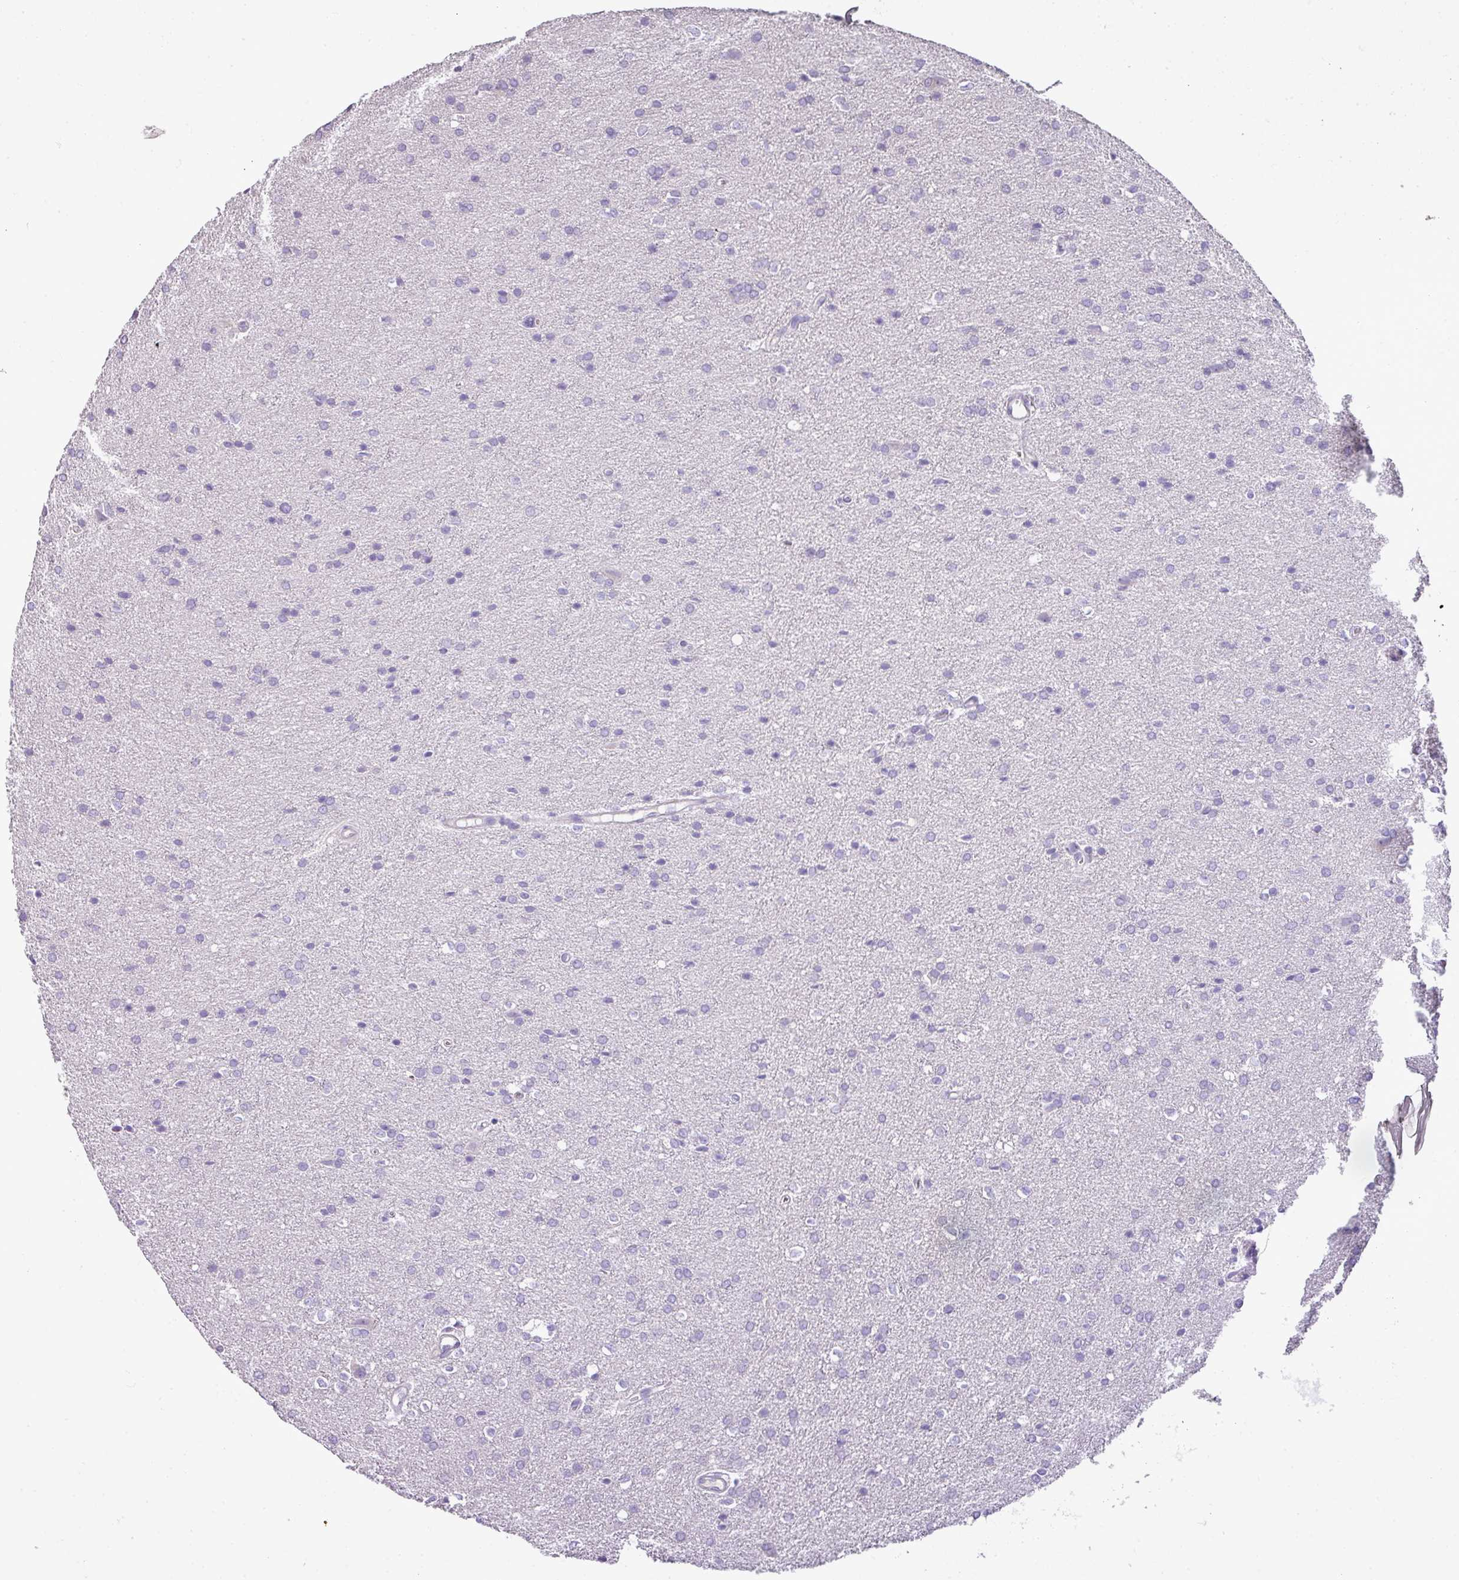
{"staining": {"intensity": "negative", "quantity": "none", "location": "none"}, "tissue": "glioma", "cell_type": "Tumor cells", "image_type": "cancer", "snomed": [{"axis": "morphology", "description": "Glioma, malignant, Low grade"}, {"axis": "topography", "description": "Brain"}], "caption": "IHC histopathology image of human glioma stained for a protein (brown), which shows no expression in tumor cells. (Brightfield microscopy of DAB IHC at high magnification).", "gene": "BRINP2", "patient": {"sex": "female", "age": 34}}